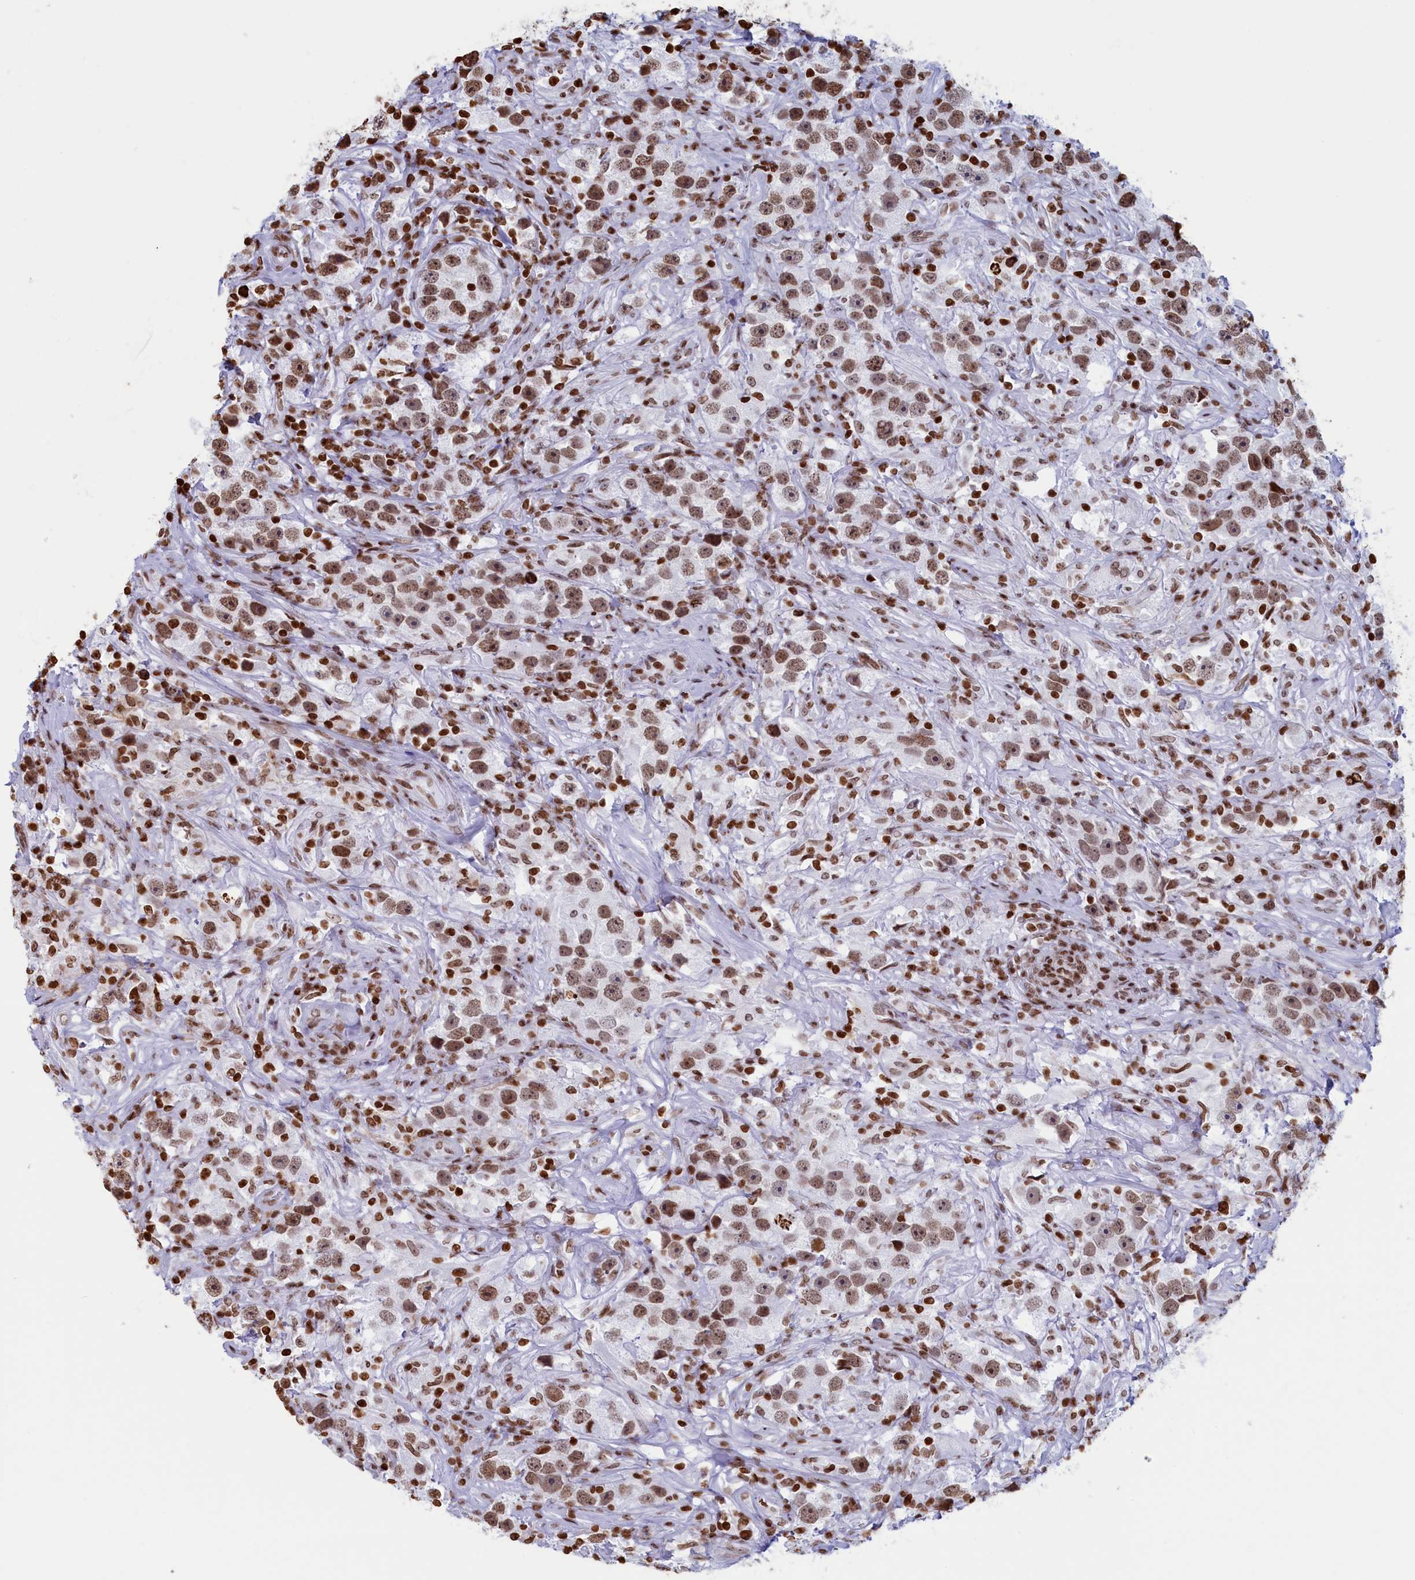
{"staining": {"intensity": "moderate", "quantity": ">75%", "location": "nuclear"}, "tissue": "testis cancer", "cell_type": "Tumor cells", "image_type": "cancer", "snomed": [{"axis": "morphology", "description": "Seminoma, NOS"}, {"axis": "topography", "description": "Testis"}], "caption": "High-magnification brightfield microscopy of testis cancer (seminoma) stained with DAB (3,3'-diaminobenzidine) (brown) and counterstained with hematoxylin (blue). tumor cells exhibit moderate nuclear staining is appreciated in approximately>75% of cells. The staining was performed using DAB to visualize the protein expression in brown, while the nuclei were stained in blue with hematoxylin (Magnification: 20x).", "gene": "APOBEC3A", "patient": {"sex": "male", "age": 49}}